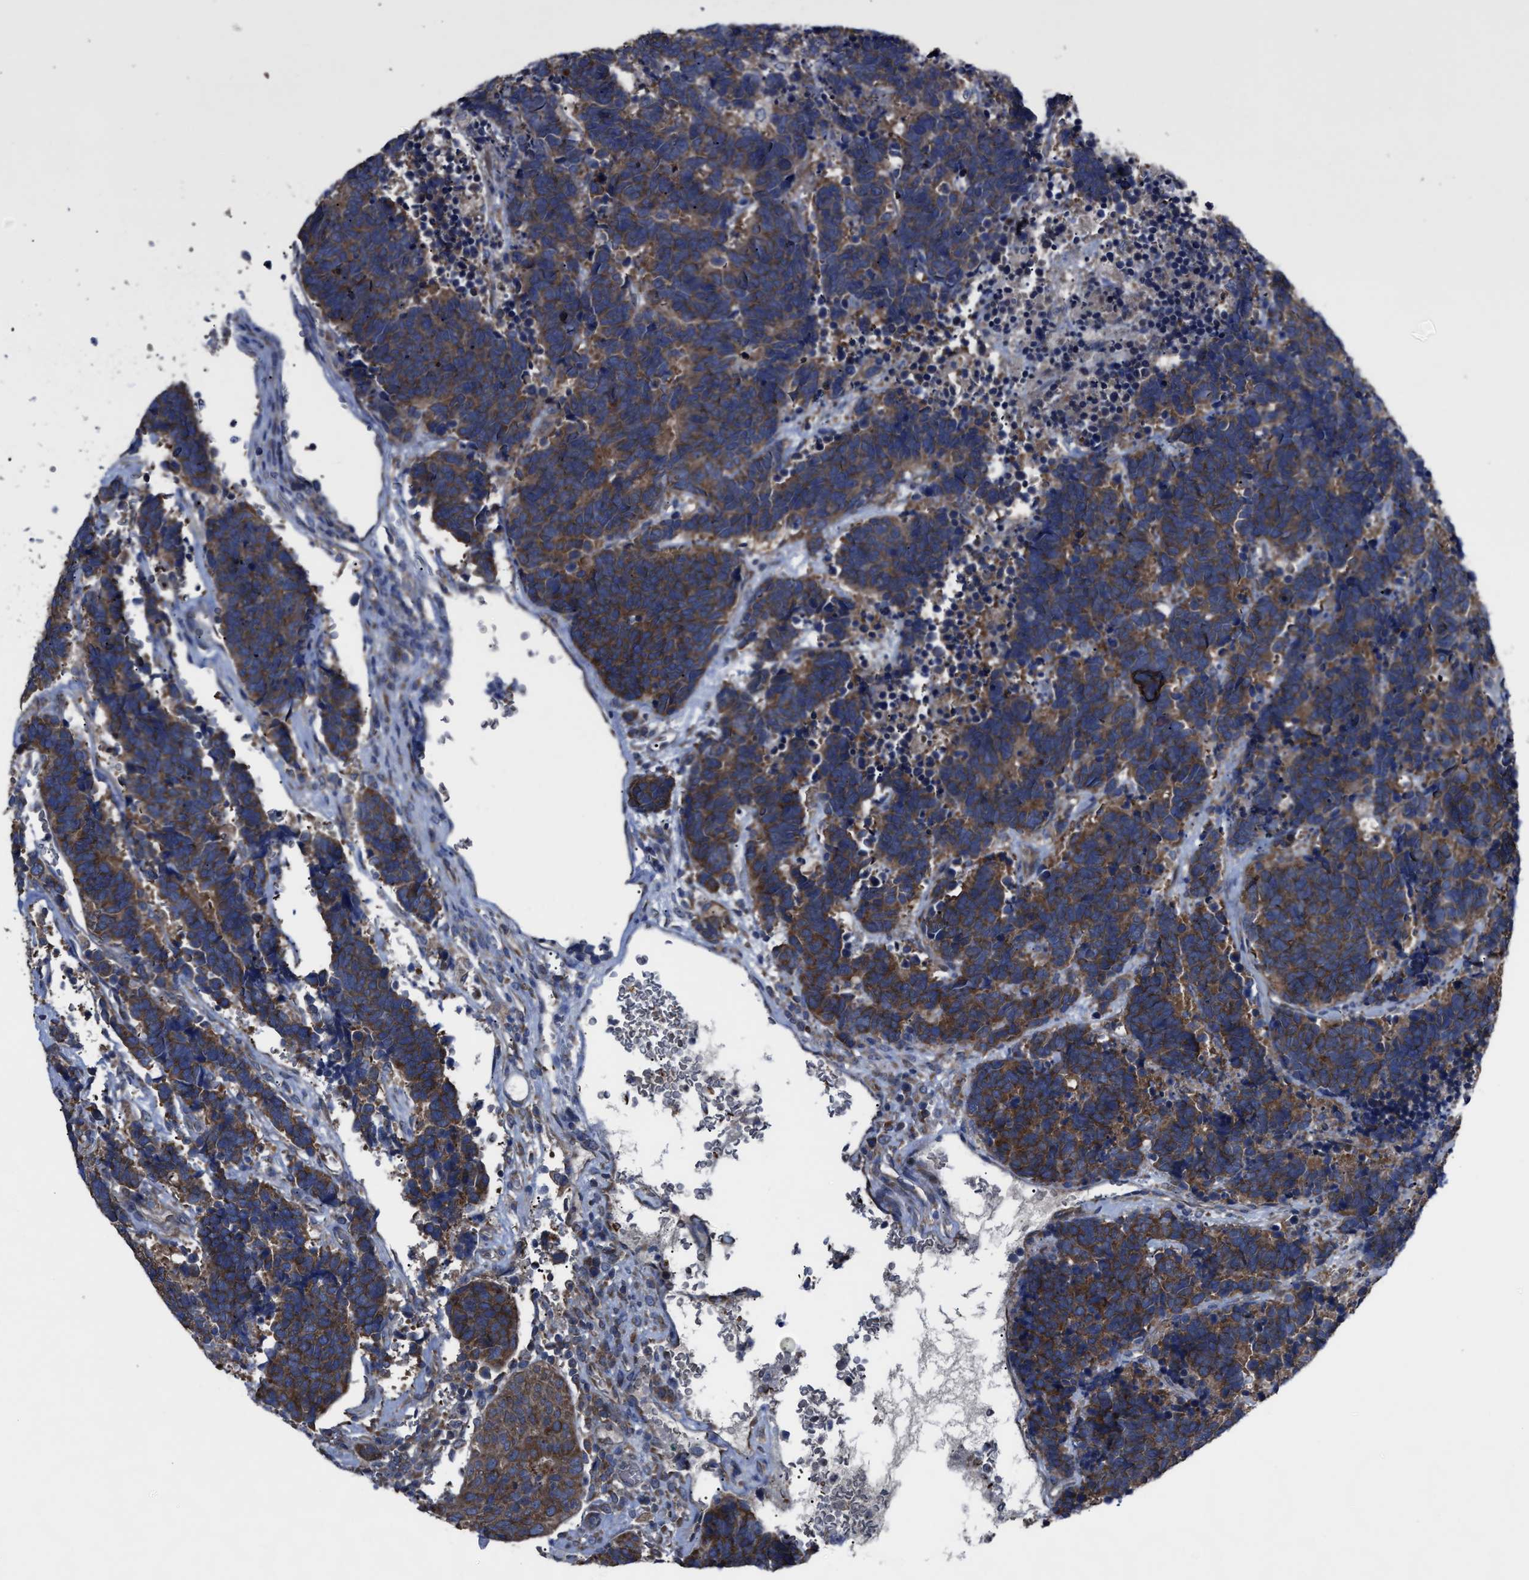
{"staining": {"intensity": "moderate", "quantity": ">75%", "location": "cytoplasmic/membranous"}, "tissue": "carcinoid", "cell_type": "Tumor cells", "image_type": "cancer", "snomed": [{"axis": "morphology", "description": "Carcinoma, NOS"}, {"axis": "morphology", "description": "Carcinoid, malignant, NOS"}, {"axis": "topography", "description": "Urinary bladder"}], "caption": "This is an image of immunohistochemistry (IHC) staining of carcinoid, which shows moderate staining in the cytoplasmic/membranous of tumor cells.", "gene": "UPF1", "patient": {"sex": "male", "age": 57}}